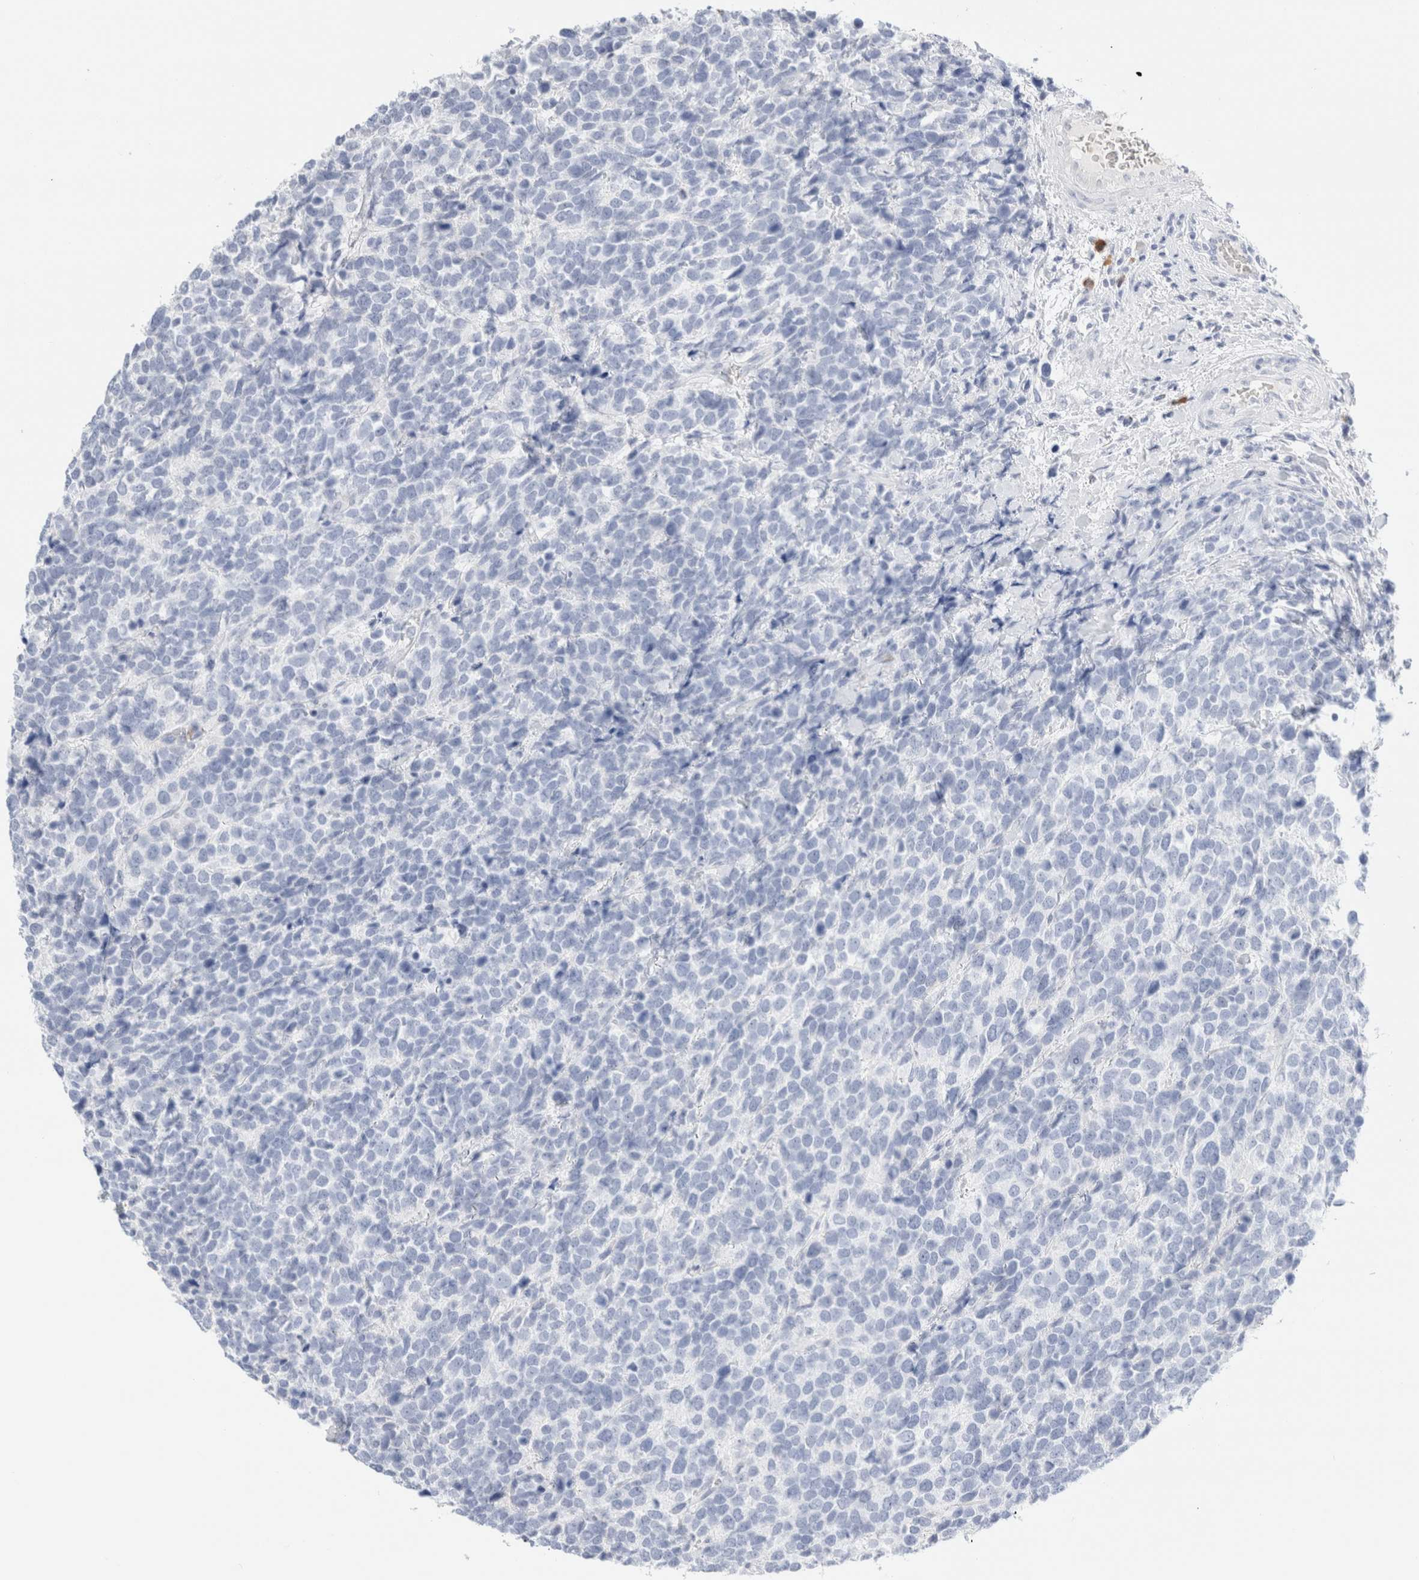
{"staining": {"intensity": "negative", "quantity": "none", "location": "none"}, "tissue": "urothelial cancer", "cell_type": "Tumor cells", "image_type": "cancer", "snomed": [{"axis": "morphology", "description": "Urothelial carcinoma, High grade"}, {"axis": "topography", "description": "Urinary bladder"}], "caption": "Immunohistochemical staining of urothelial carcinoma (high-grade) reveals no significant staining in tumor cells.", "gene": "ARG1", "patient": {"sex": "female", "age": 82}}